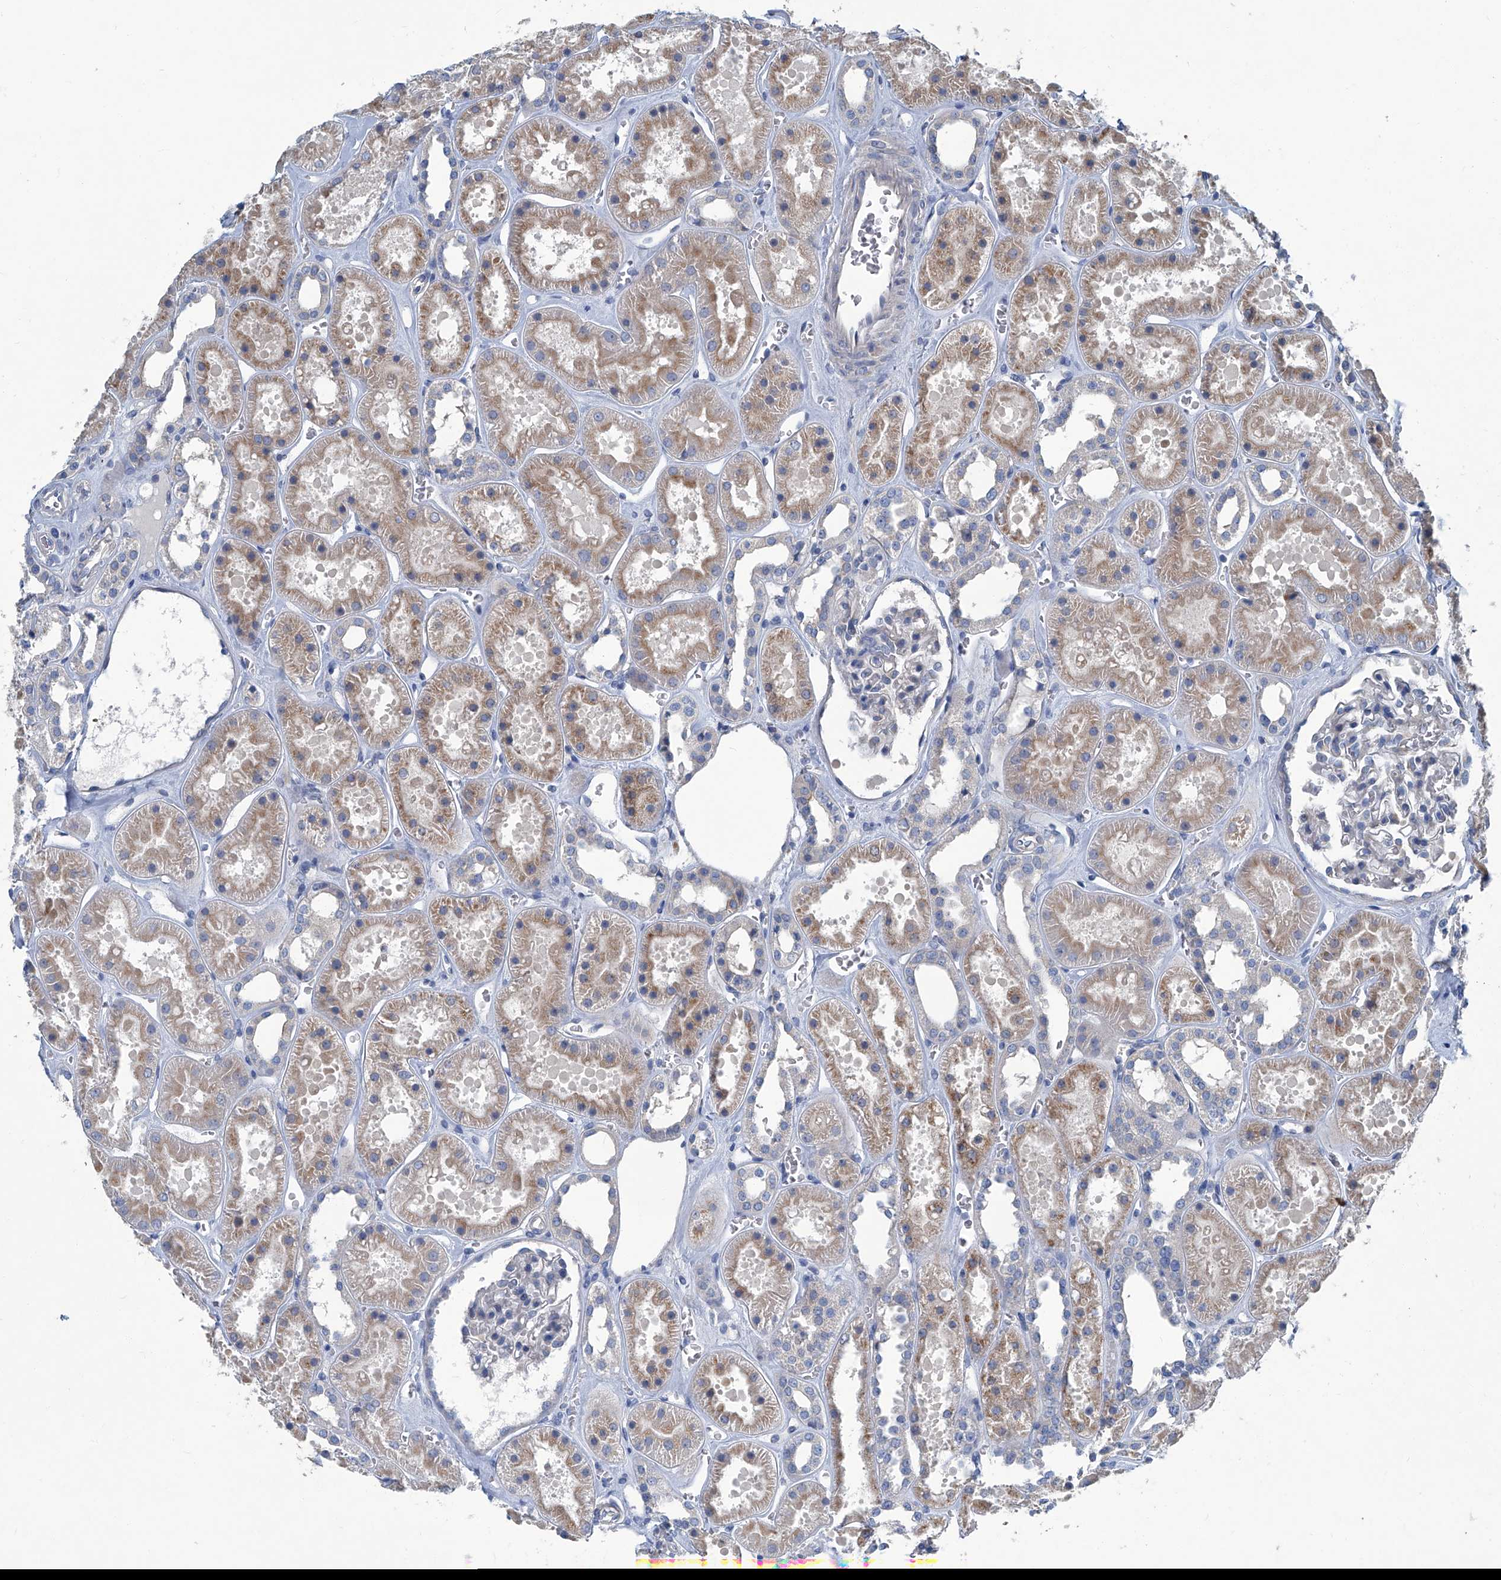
{"staining": {"intensity": "negative", "quantity": "none", "location": "none"}, "tissue": "kidney", "cell_type": "Cells in glomeruli", "image_type": "normal", "snomed": [{"axis": "morphology", "description": "Normal tissue, NOS"}, {"axis": "topography", "description": "Kidney"}], "caption": "This is an IHC image of benign kidney. There is no positivity in cells in glomeruli.", "gene": "SLC26A11", "patient": {"sex": "female", "age": 41}}